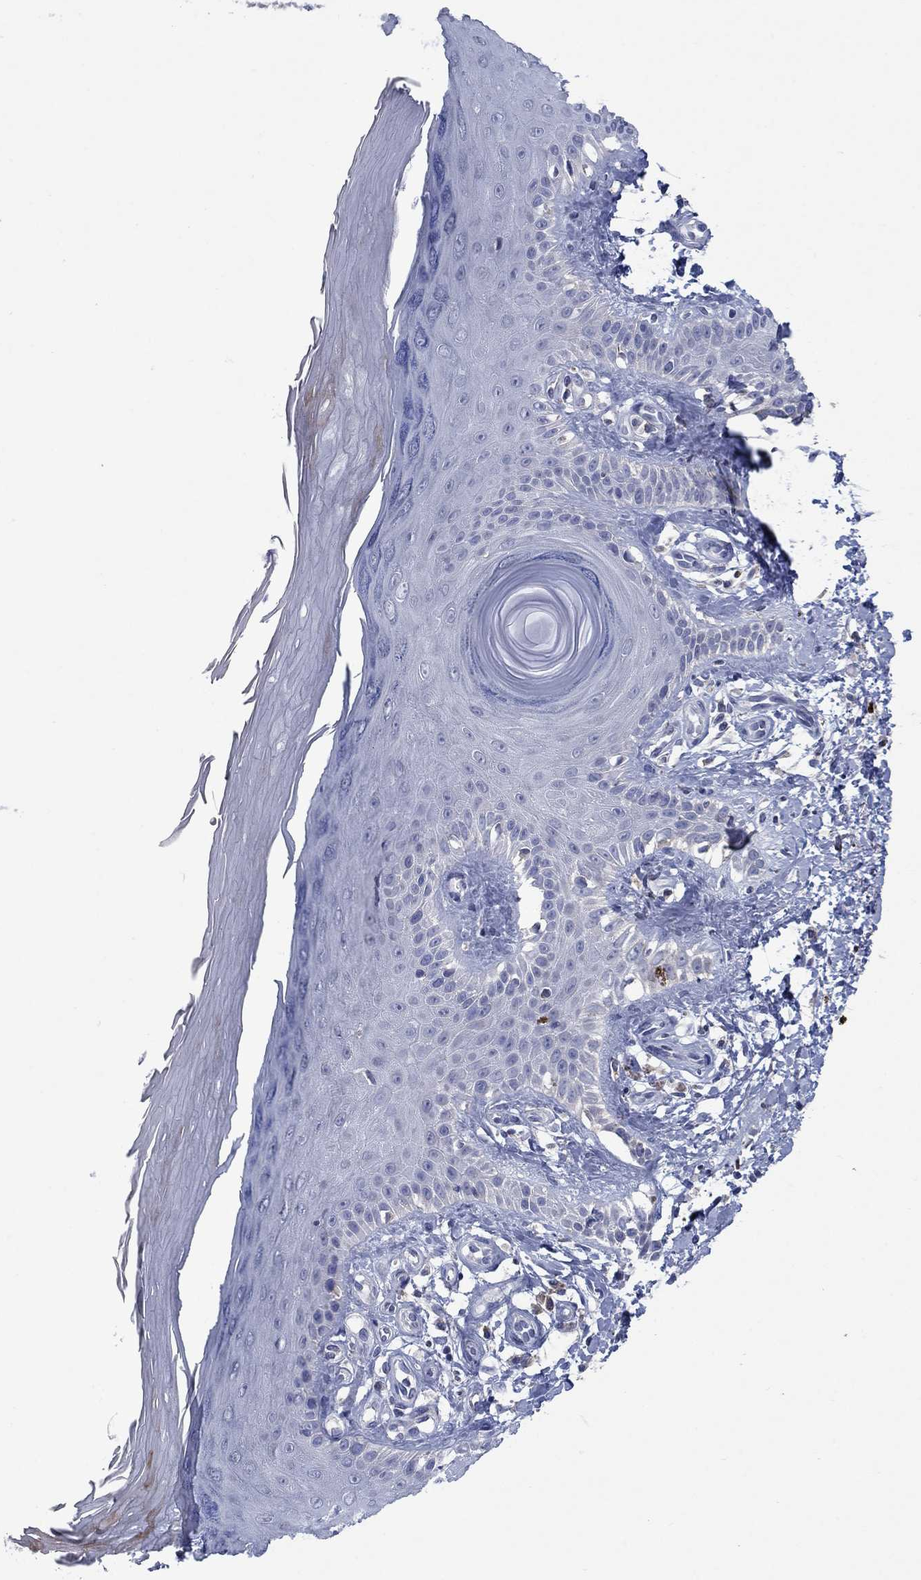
{"staining": {"intensity": "negative", "quantity": "none", "location": "none"}, "tissue": "skin", "cell_type": "Fibroblasts", "image_type": "normal", "snomed": [{"axis": "morphology", "description": "Normal tissue, NOS"}, {"axis": "morphology", "description": "Inflammation, NOS"}, {"axis": "morphology", "description": "Fibrosis, NOS"}, {"axis": "topography", "description": "Skin"}], "caption": "Fibroblasts show no significant expression in normal skin. (Immunohistochemistry (ihc), brightfield microscopy, high magnification).", "gene": "FRK", "patient": {"sex": "male", "age": 71}}